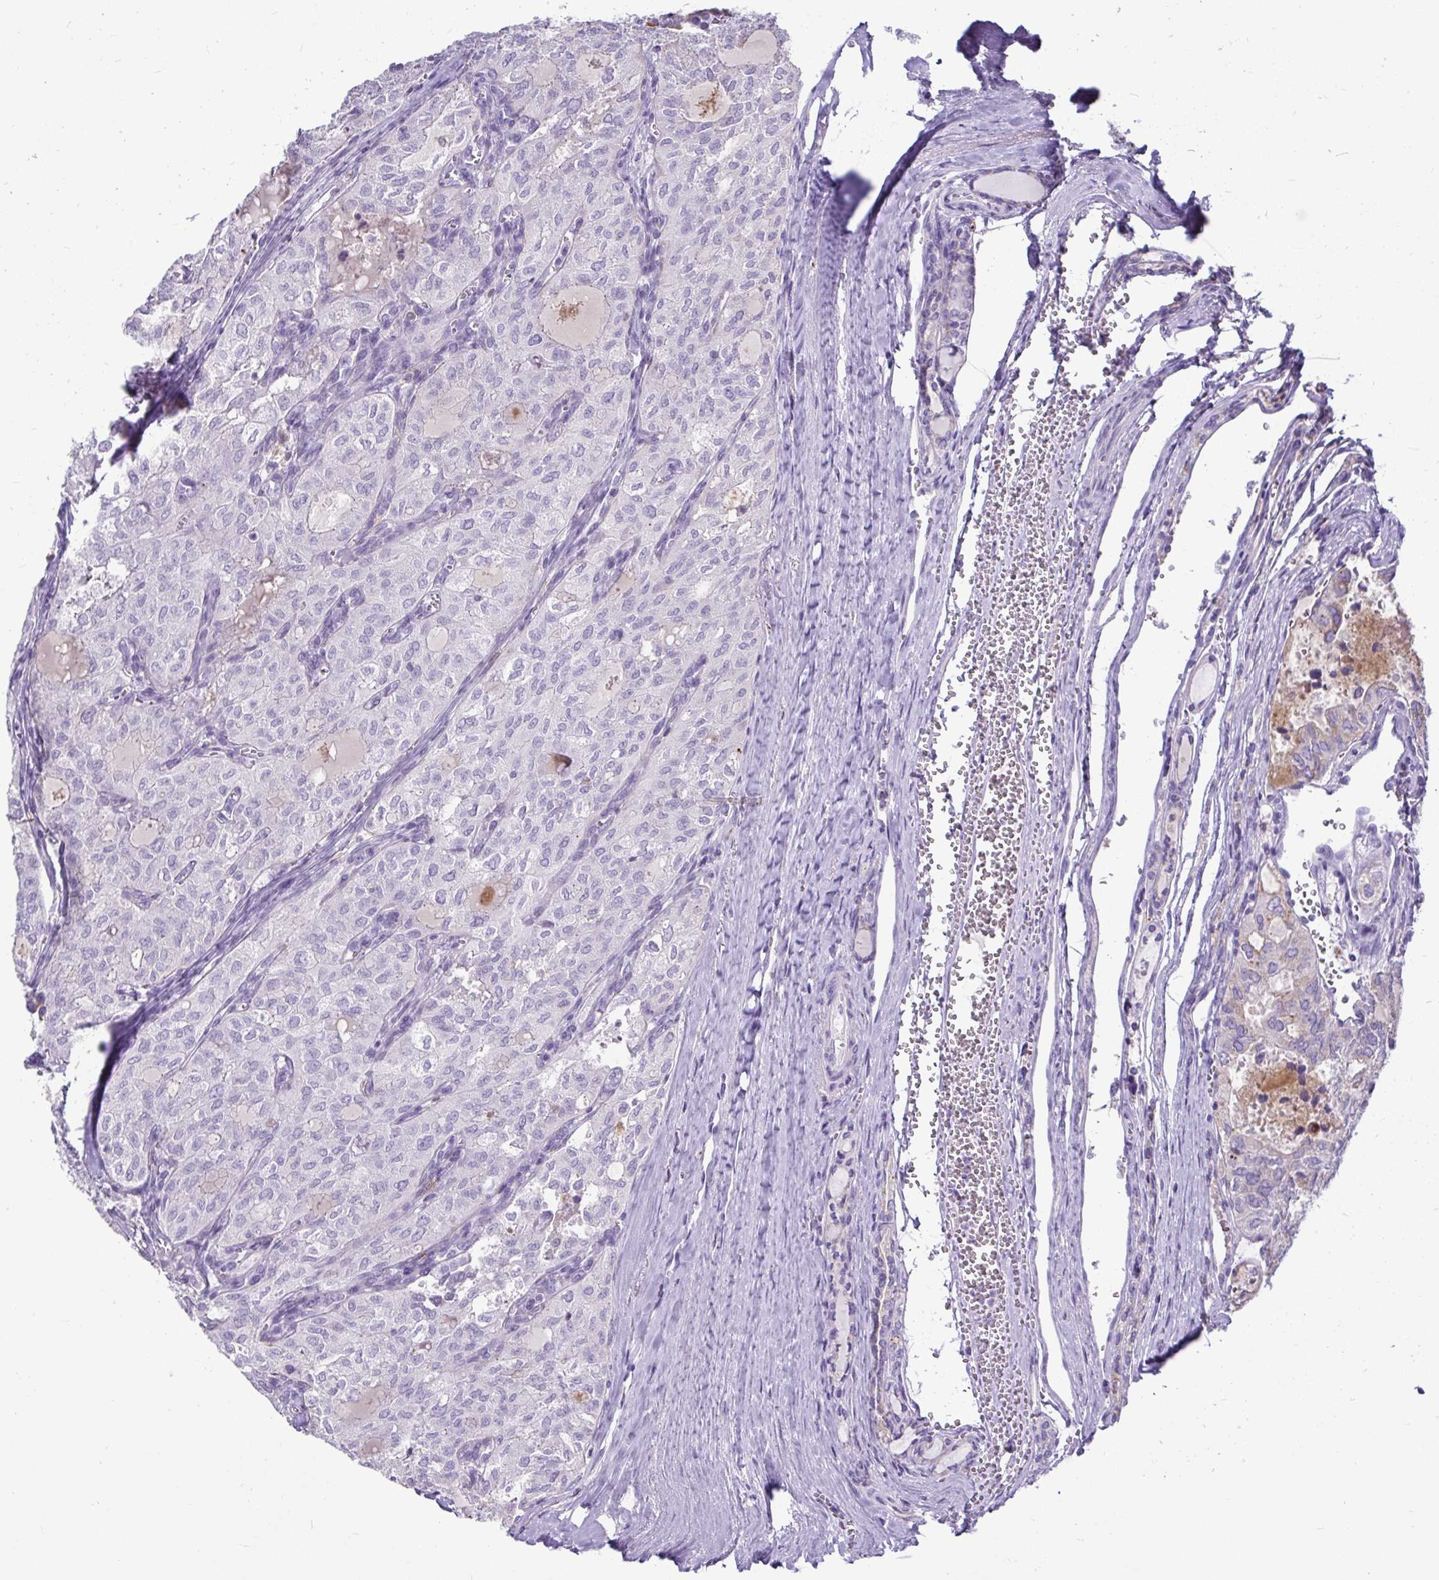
{"staining": {"intensity": "negative", "quantity": "none", "location": "none"}, "tissue": "thyroid cancer", "cell_type": "Tumor cells", "image_type": "cancer", "snomed": [{"axis": "morphology", "description": "Follicular adenoma carcinoma, NOS"}, {"axis": "topography", "description": "Thyroid gland"}], "caption": "IHC micrograph of neoplastic tissue: human thyroid cancer (follicular adenoma carcinoma) stained with DAB reveals no significant protein expression in tumor cells.", "gene": "CTSZ", "patient": {"sex": "male", "age": 75}}